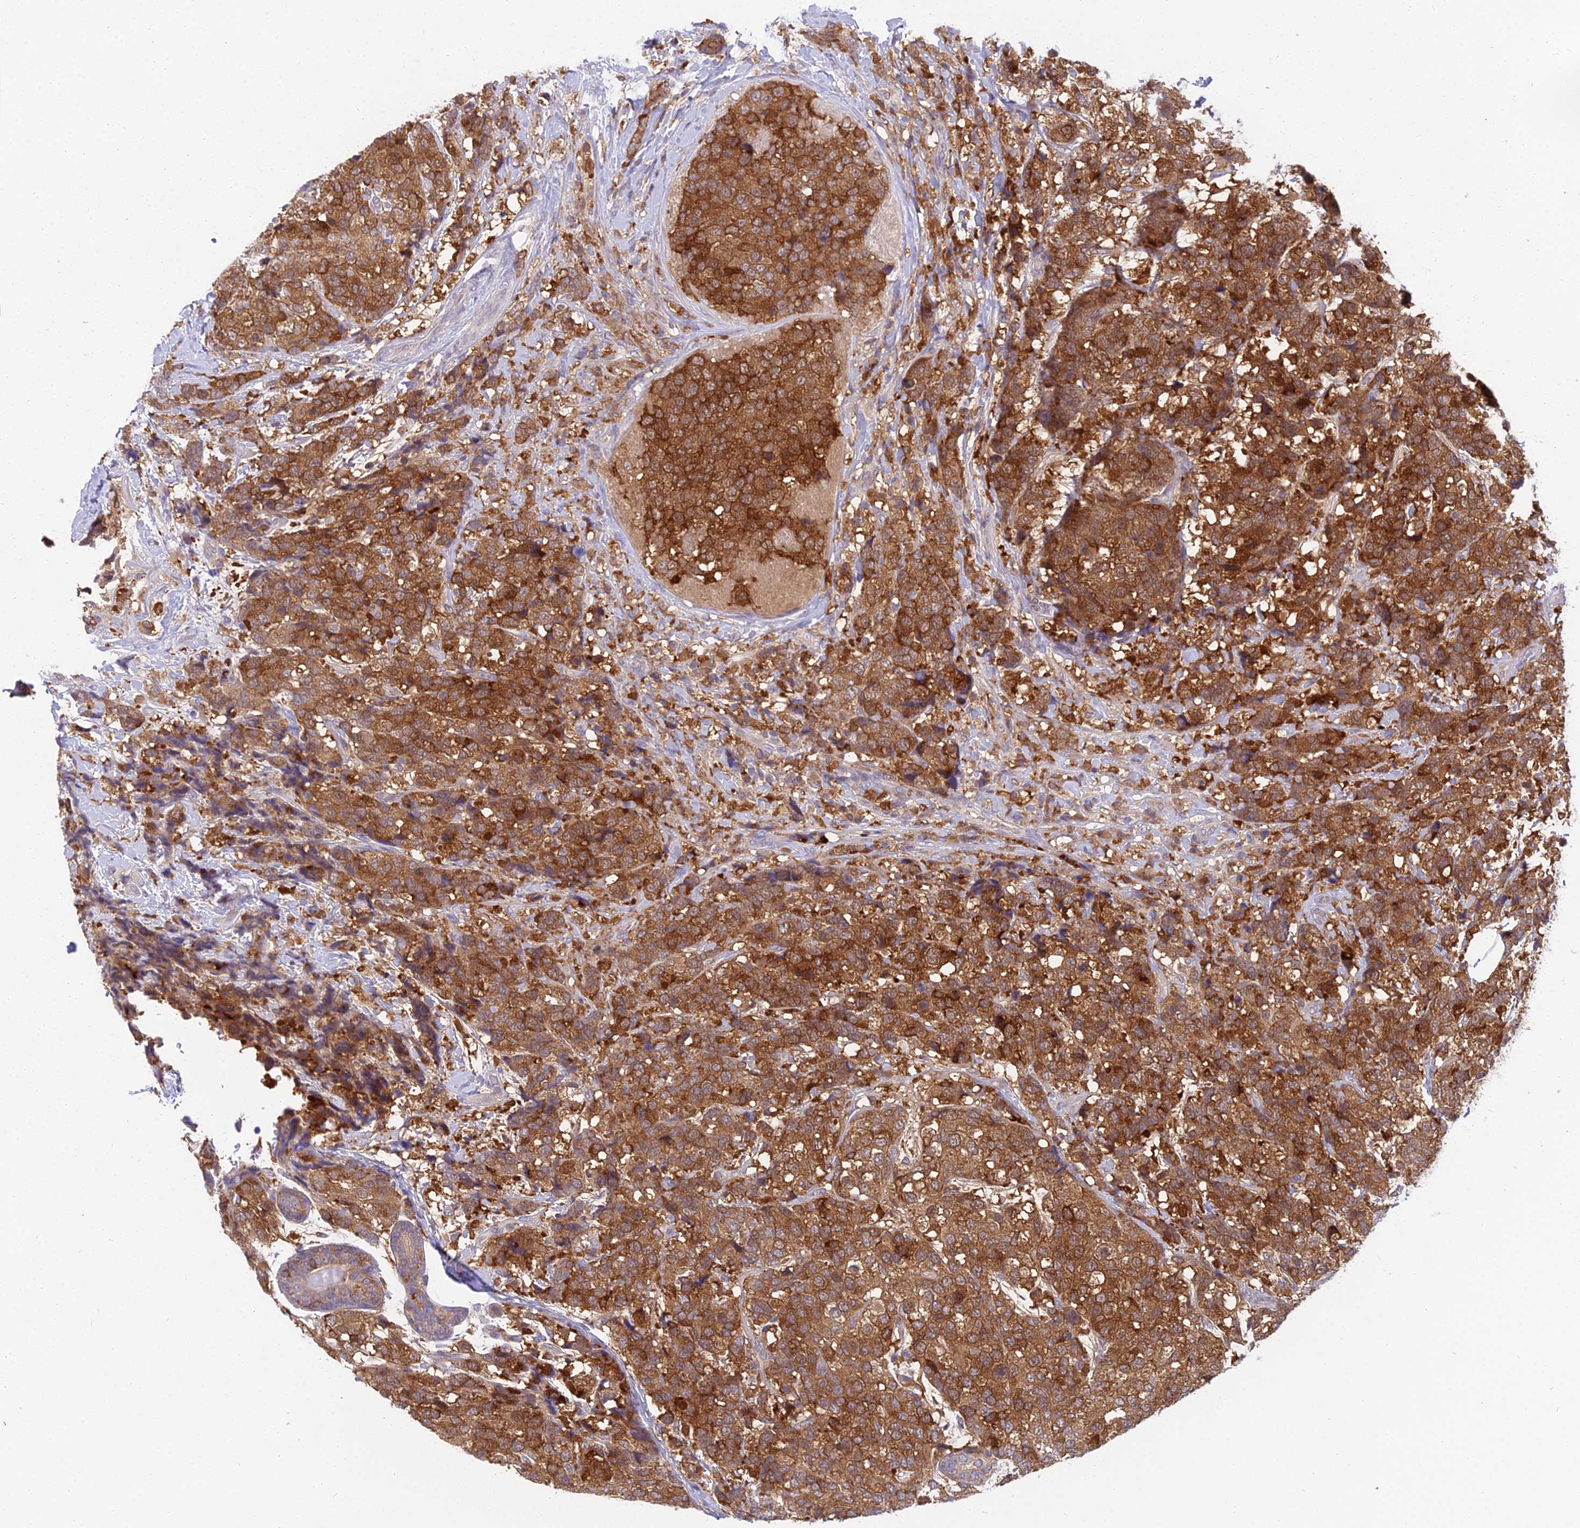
{"staining": {"intensity": "strong", "quantity": ">75%", "location": "cytoplasmic/membranous"}, "tissue": "breast cancer", "cell_type": "Tumor cells", "image_type": "cancer", "snomed": [{"axis": "morphology", "description": "Lobular carcinoma"}, {"axis": "topography", "description": "Breast"}], "caption": "A high amount of strong cytoplasmic/membranous staining is appreciated in about >75% of tumor cells in lobular carcinoma (breast) tissue.", "gene": "UBE2G1", "patient": {"sex": "female", "age": 59}}